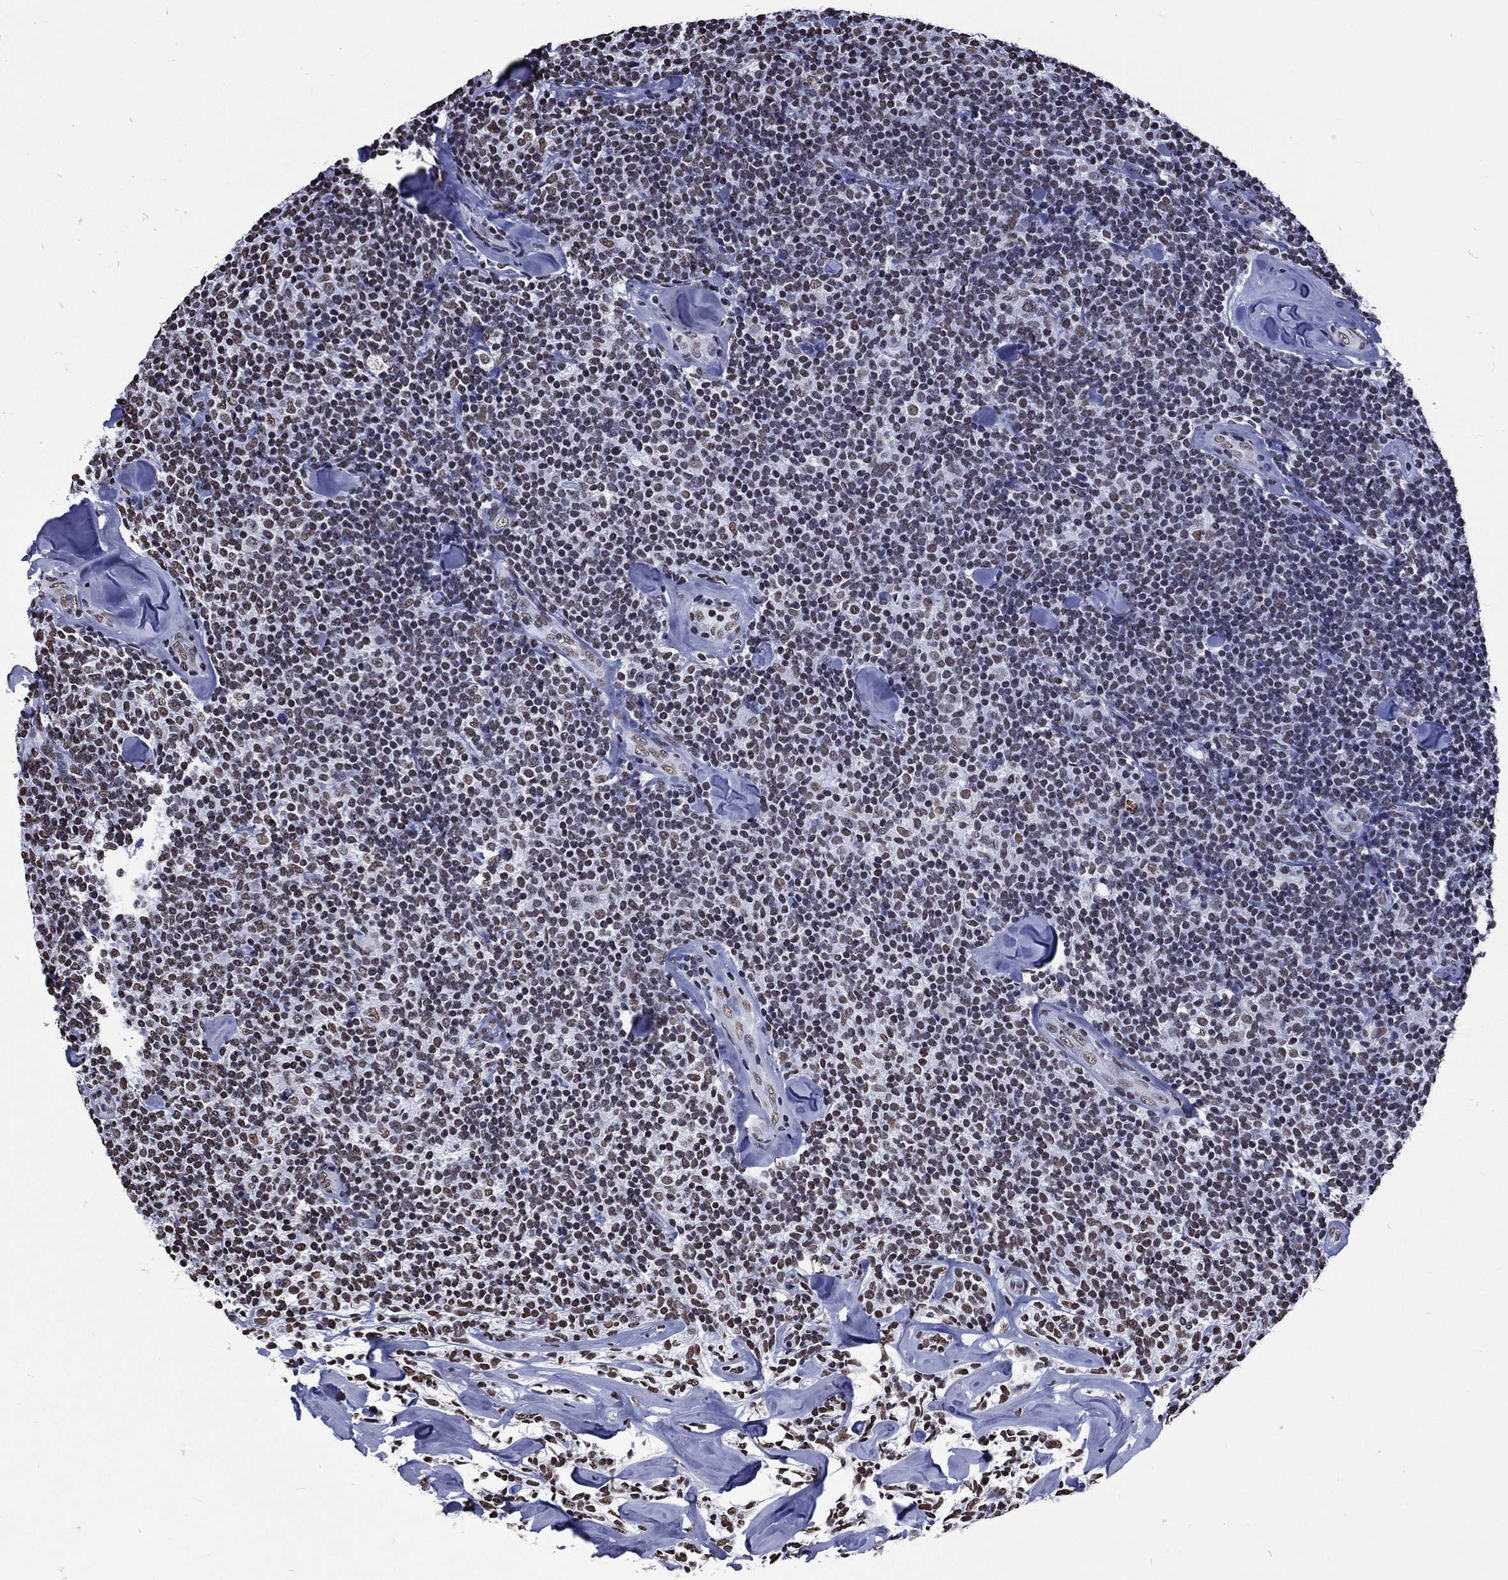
{"staining": {"intensity": "moderate", "quantity": ">75%", "location": "nuclear"}, "tissue": "lymphoma", "cell_type": "Tumor cells", "image_type": "cancer", "snomed": [{"axis": "morphology", "description": "Malignant lymphoma, non-Hodgkin's type, Low grade"}, {"axis": "topography", "description": "Lymph node"}], "caption": "The photomicrograph demonstrates a brown stain indicating the presence of a protein in the nuclear of tumor cells in lymphoma. (Stains: DAB in brown, nuclei in blue, Microscopy: brightfield microscopy at high magnification).", "gene": "RETREG2", "patient": {"sex": "female", "age": 56}}